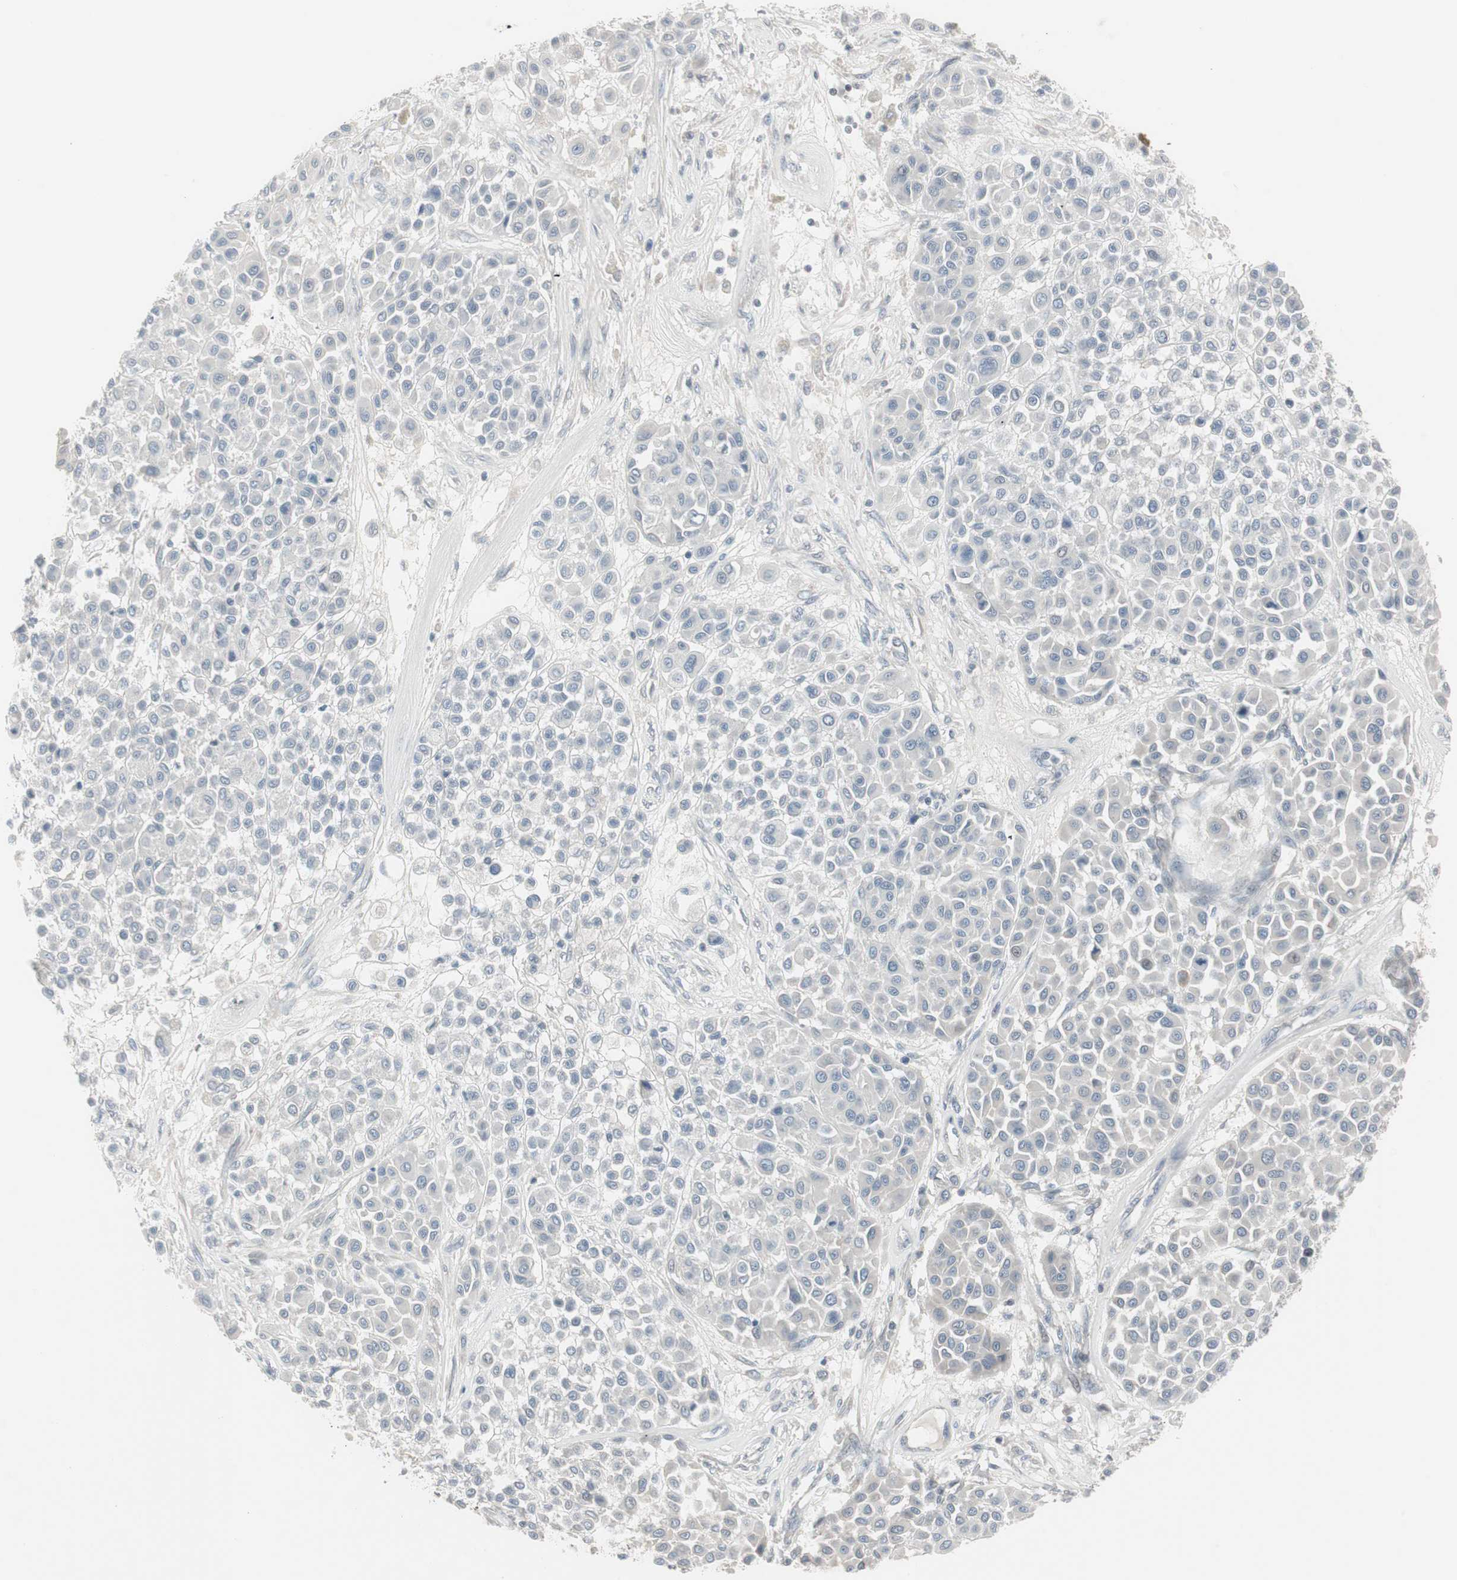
{"staining": {"intensity": "negative", "quantity": "none", "location": "none"}, "tissue": "melanoma", "cell_type": "Tumor cells", "image_type": "cancer", "snomed": [{"axis": "morphology", "description": "Malignant melanoma, Metastatic site"}, {"axis": "topography", "description": "Soft tissue"}], "caption": "The immunohistochemistry (IHC) image has no significant positivity in tumor cells of melanoma tissue.", "gene": "DMPK", "patient": {"sex": "male", "age": 41}}